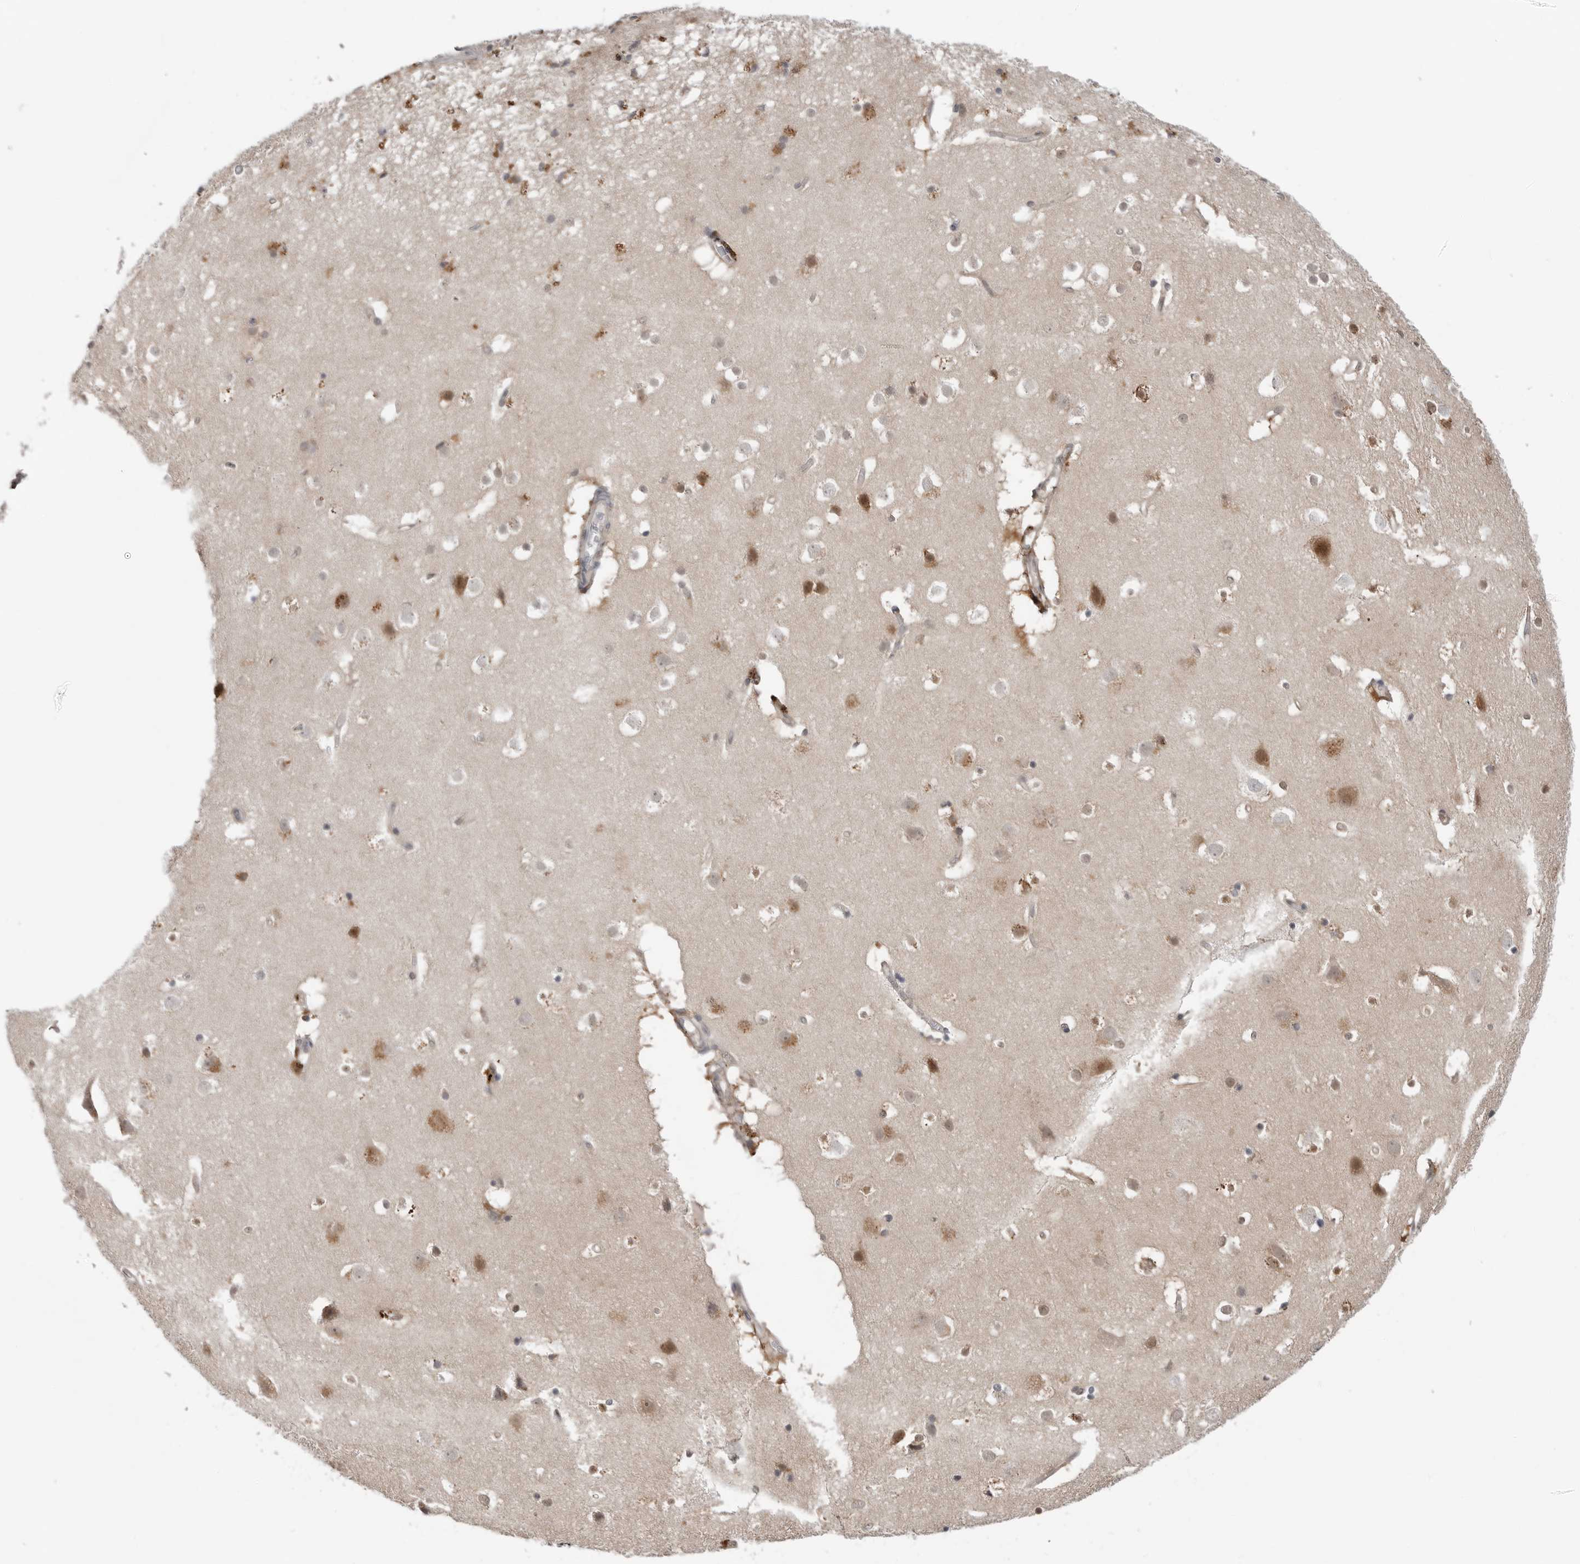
{"staining": {"intensity": "moderate", "quantity": ">75%", "location": "cytoplasmic/membranous"}, "tissue": "cerebral cortex", "cell_type": "Endothelial cells", "image_type": "normal", "snomed": [{"axis": "morphology", "description": "Normal tissue, NOS"}, {"axis": "topography", "description": "Cerebral cortex"}], "caption": "Benign cerebral cortex displays moderate cytoplasmic/membranous positivity in approximately >75% of endothelial cells Using DAB (brown) and hematoxylin (blue) stains, captured at high magnification using brightfield microscopy..", "gene": "PNPO", "patient": {"sex": "male", "age": 54}}